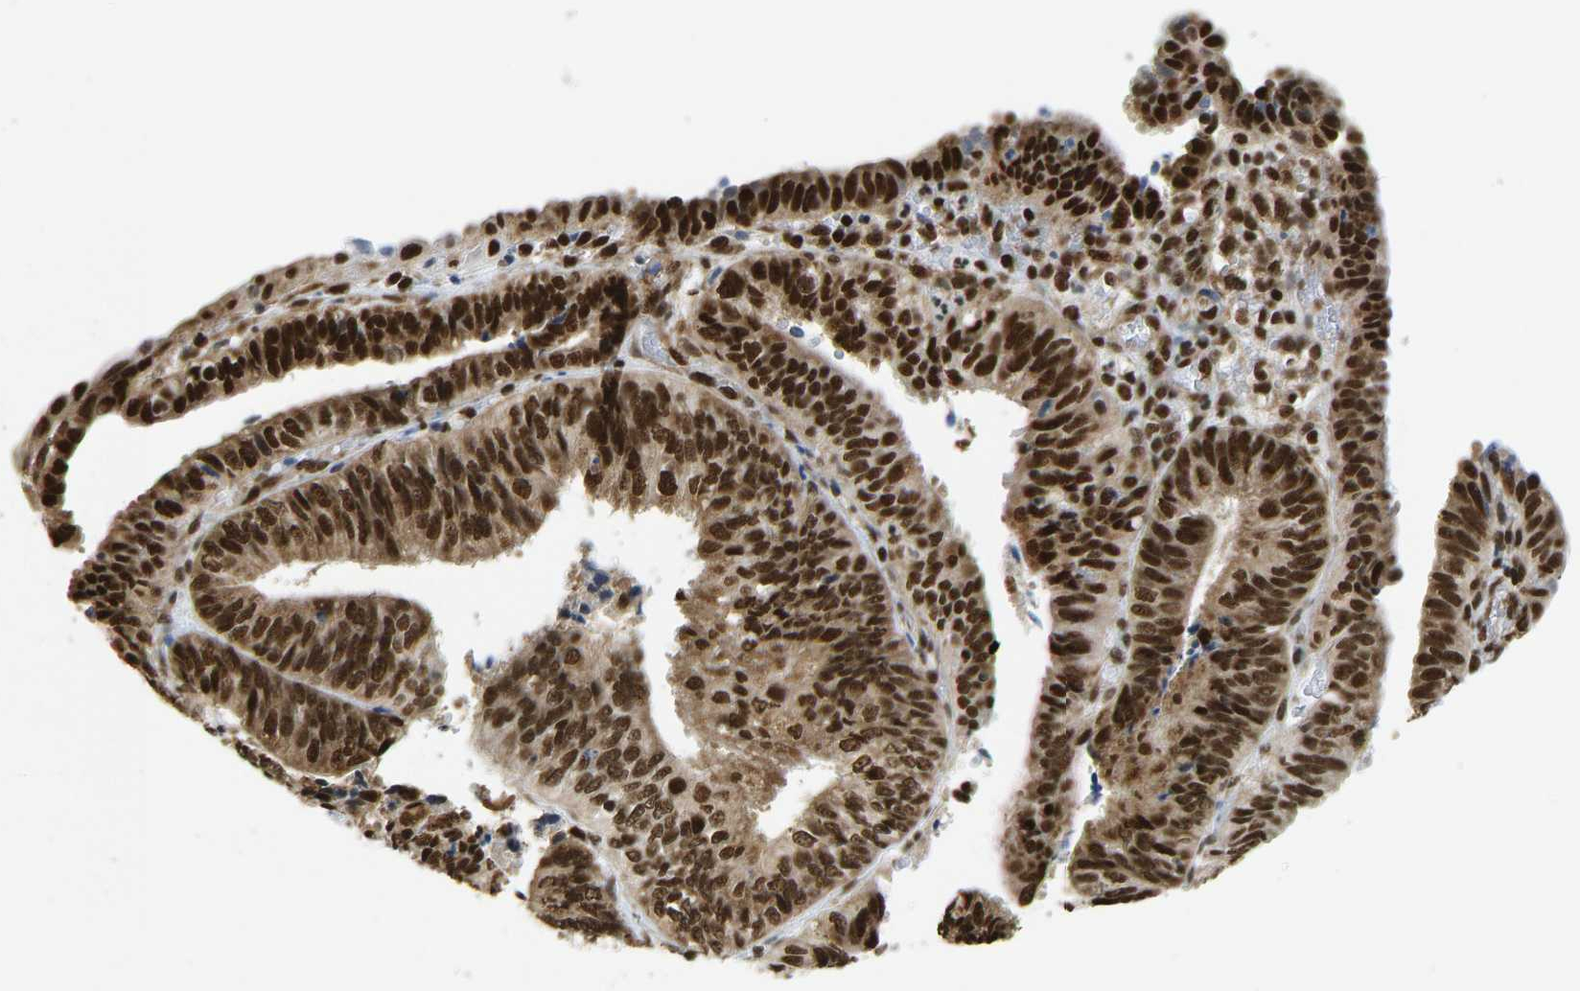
{"staining": {"intensity": "strong", "quantity": ">75%", "location": "cytoplasmic/membranous,nuclear"}, "tissue": "endometrial cancer", "cell_type": "Tumor cells", "image_type": "cancer", "snomed": [{"axis": "morphology", "description": "Adenocarcinoma, NOS"}, {"axis": "topography", "description": "Endometrium"}], "caption": "Immunohistochemistry of adenocarcinoma (endometrial) shows high levels of strong cytoplasmic/membranous and nuclear staining in approximately >75% of tumor cells.", "gene": "ZSCAN20", "patient": {"sex": "female", "age": 58}}